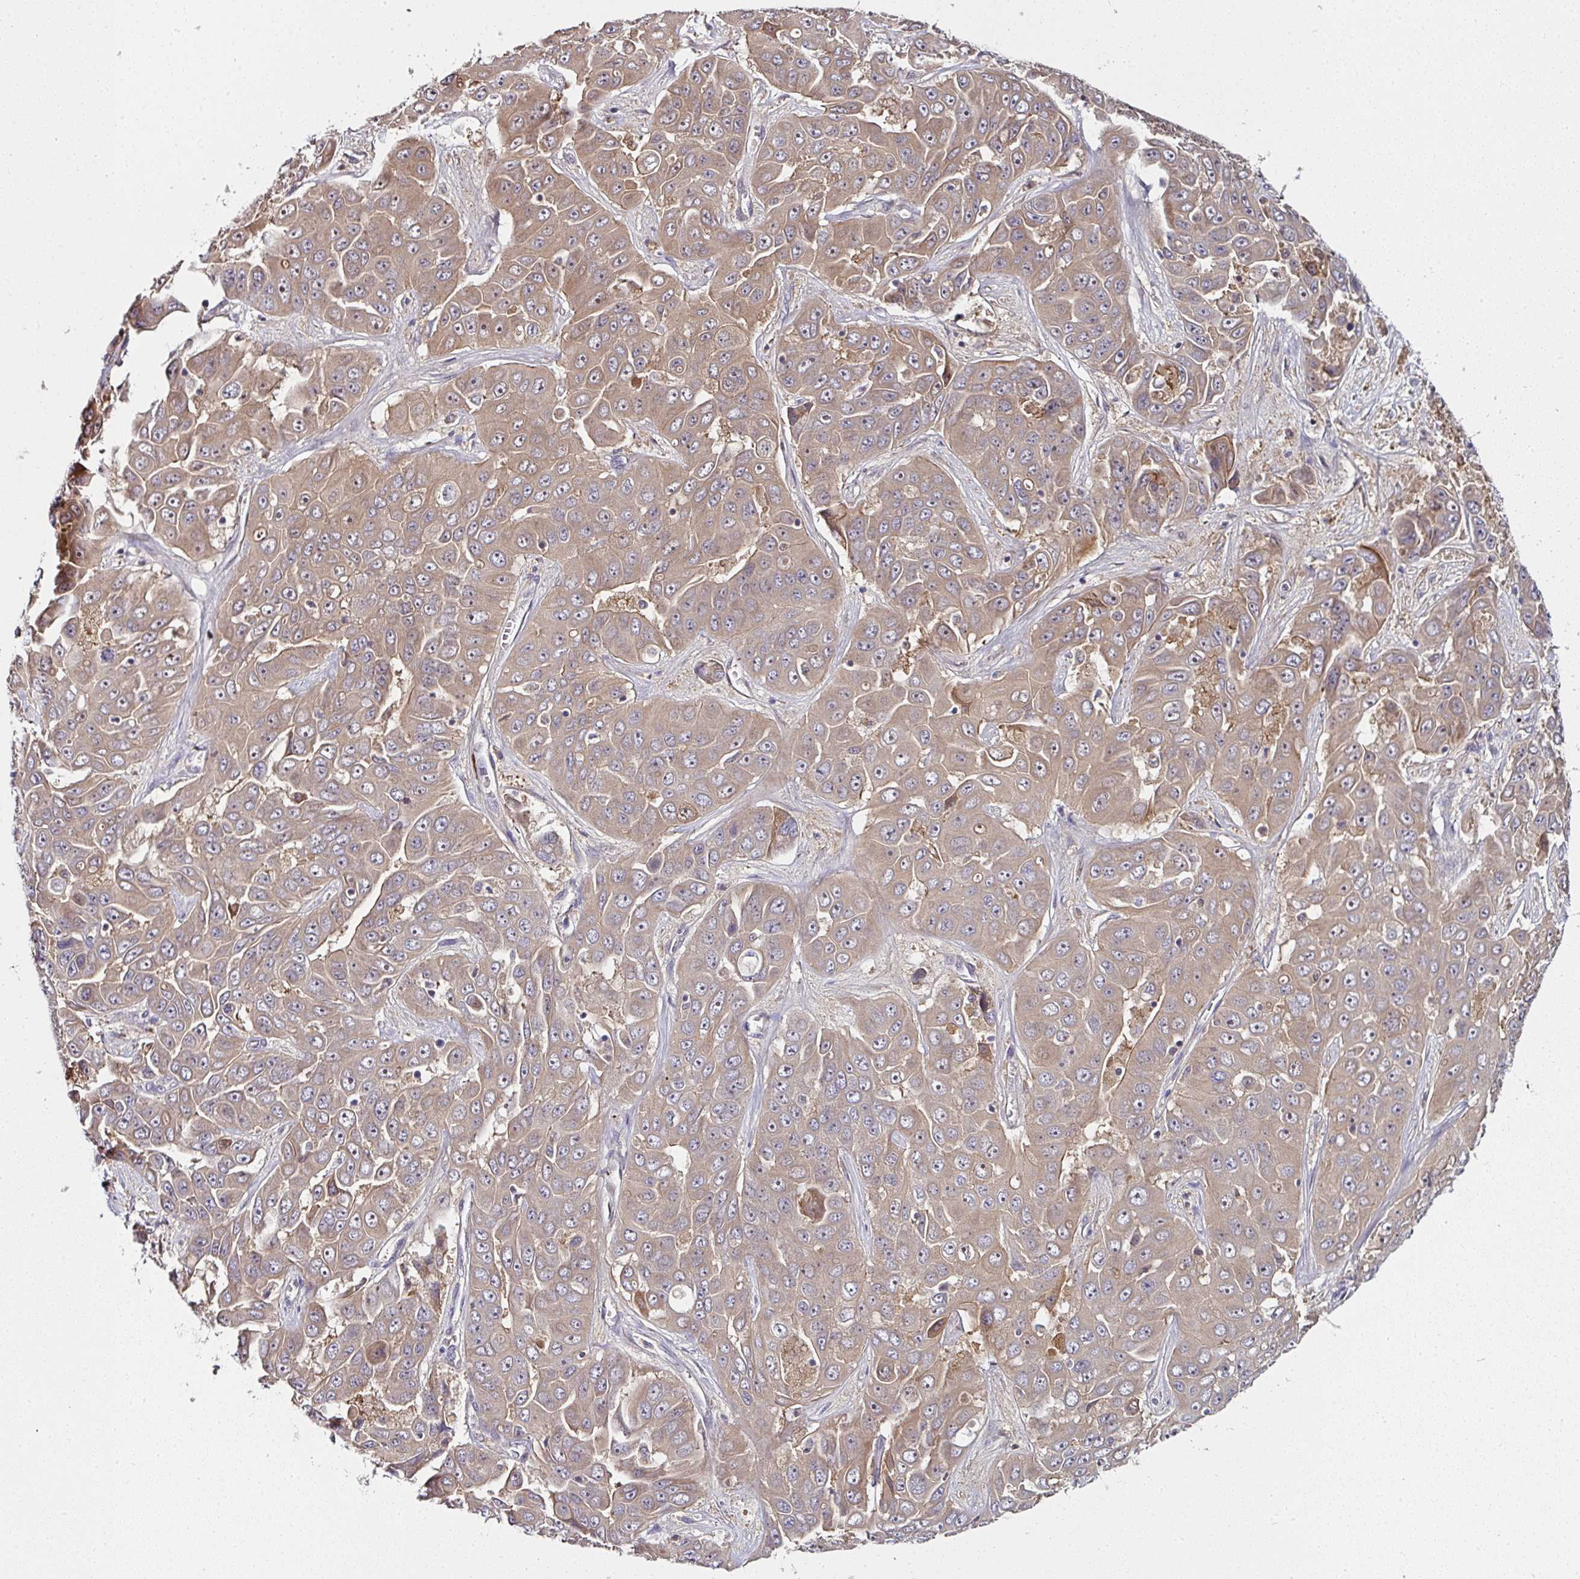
{"staining": {"intensity": "weak", "quantity": ">75%", "location": "cytoplasmic/membranous"}, "tissue": "liver cancer", "cell_type": "Tumor cells", "image_type": "cancer", "snomed": [{"axis": "morphology", "description": "Cholangiocarcinoma"}, {"axis": "topography", "description": "Liver"}], "caption": "Liver cholangiocarcinoma stained for a protein demonstrates weak cytoplasmic/membranous positivity in tumor cells.", "gene": "CTDSP2", "patient": {"sex": "female", "age": 52}}